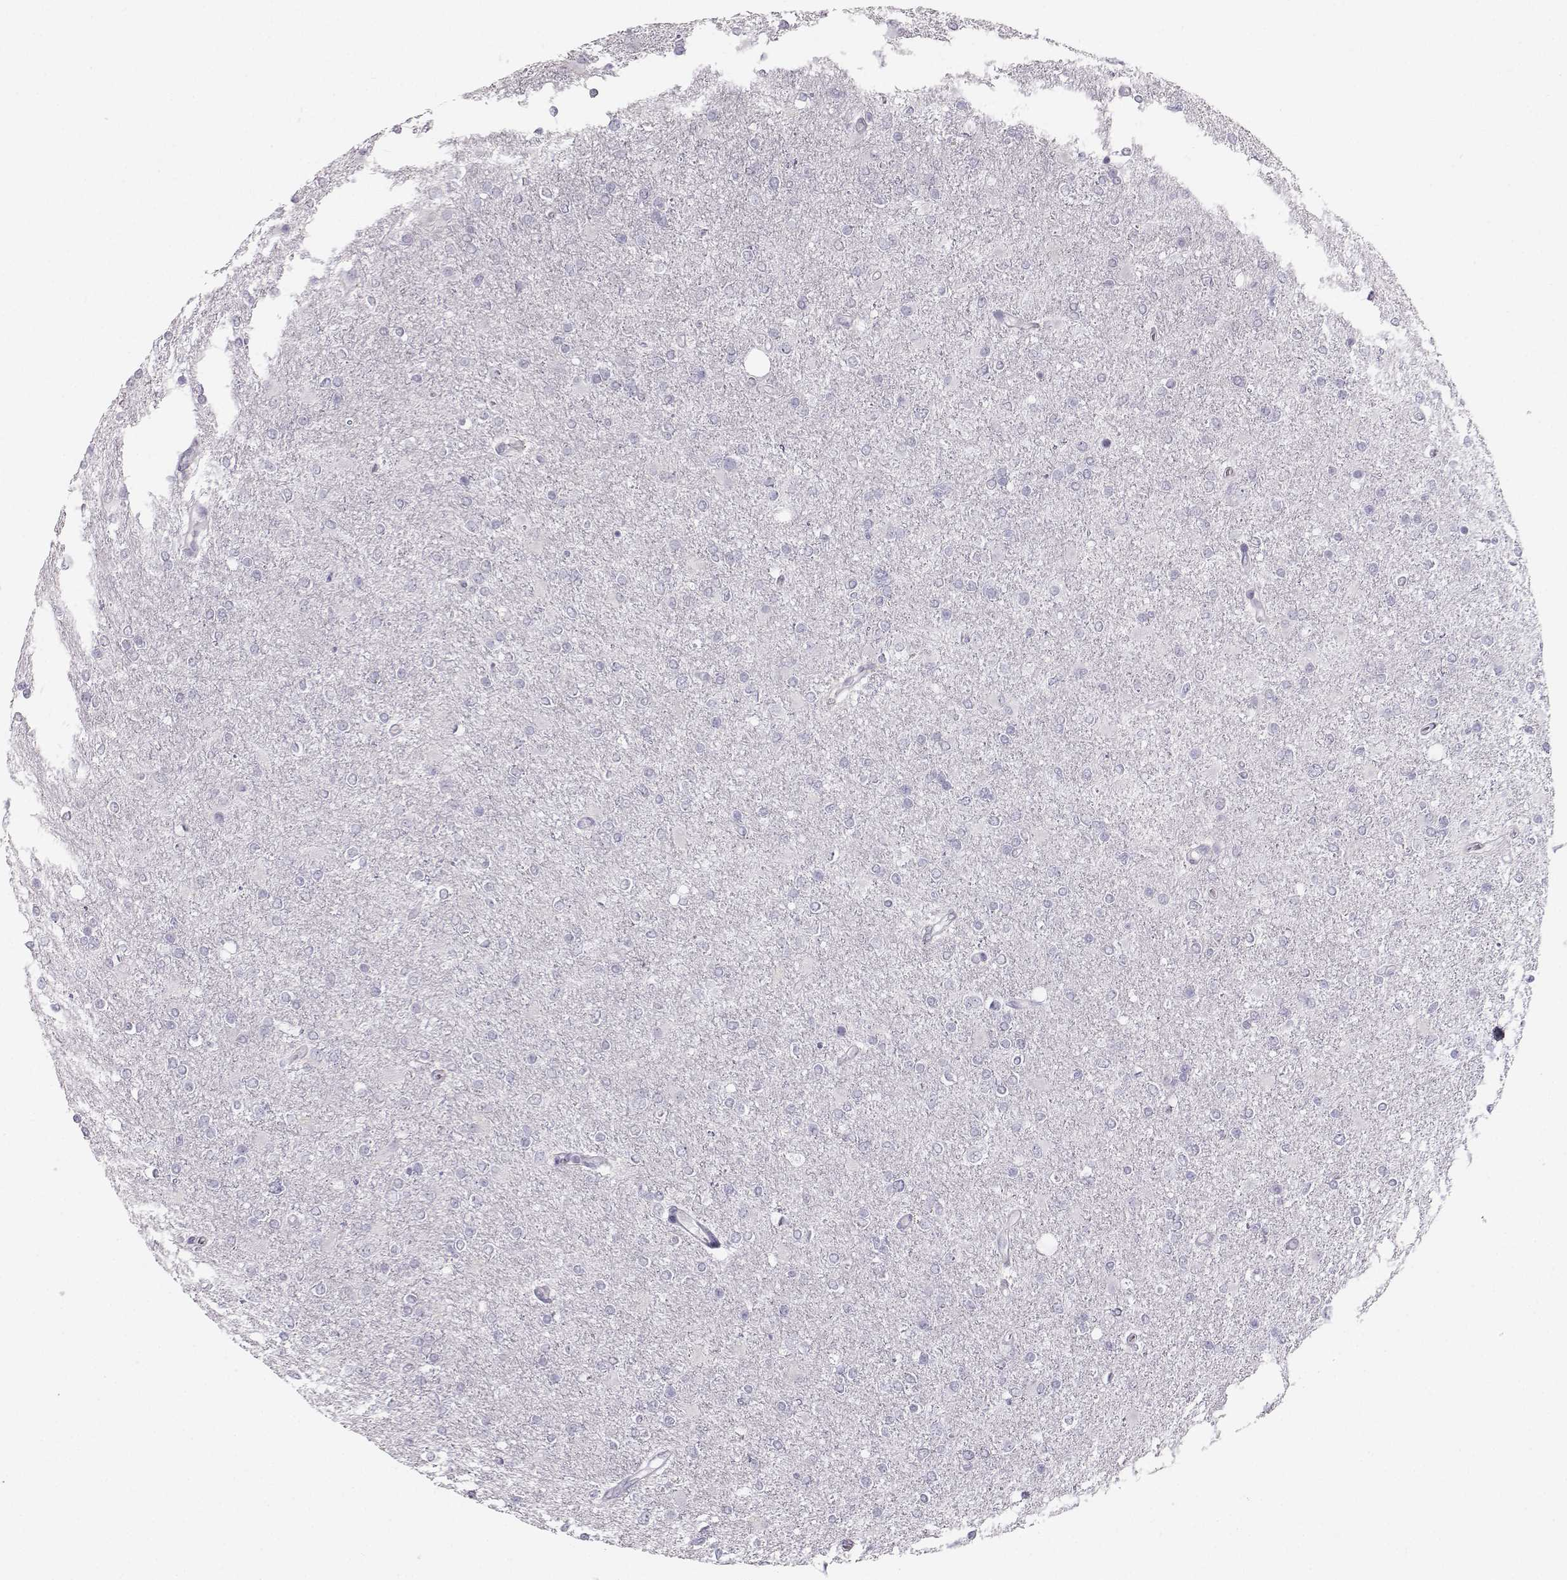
{"staining": {"intensity": "negative", "quantity": "none", "location": "none"}, "tissue": "glioma", "cell_type": "Tumor cells", "image_type": "cancer", "snomed": [{"axis": "morphology", "description": "Glioma, malignant, High grade"}, {"axis": "topography", "description": "Cerebral cortex"}], "caption": "Tumor cells are negative for protein expression in human malignant glioma (high-grade).", "gene": "CASR", "patient": {"sex": "male", "age": 70}}